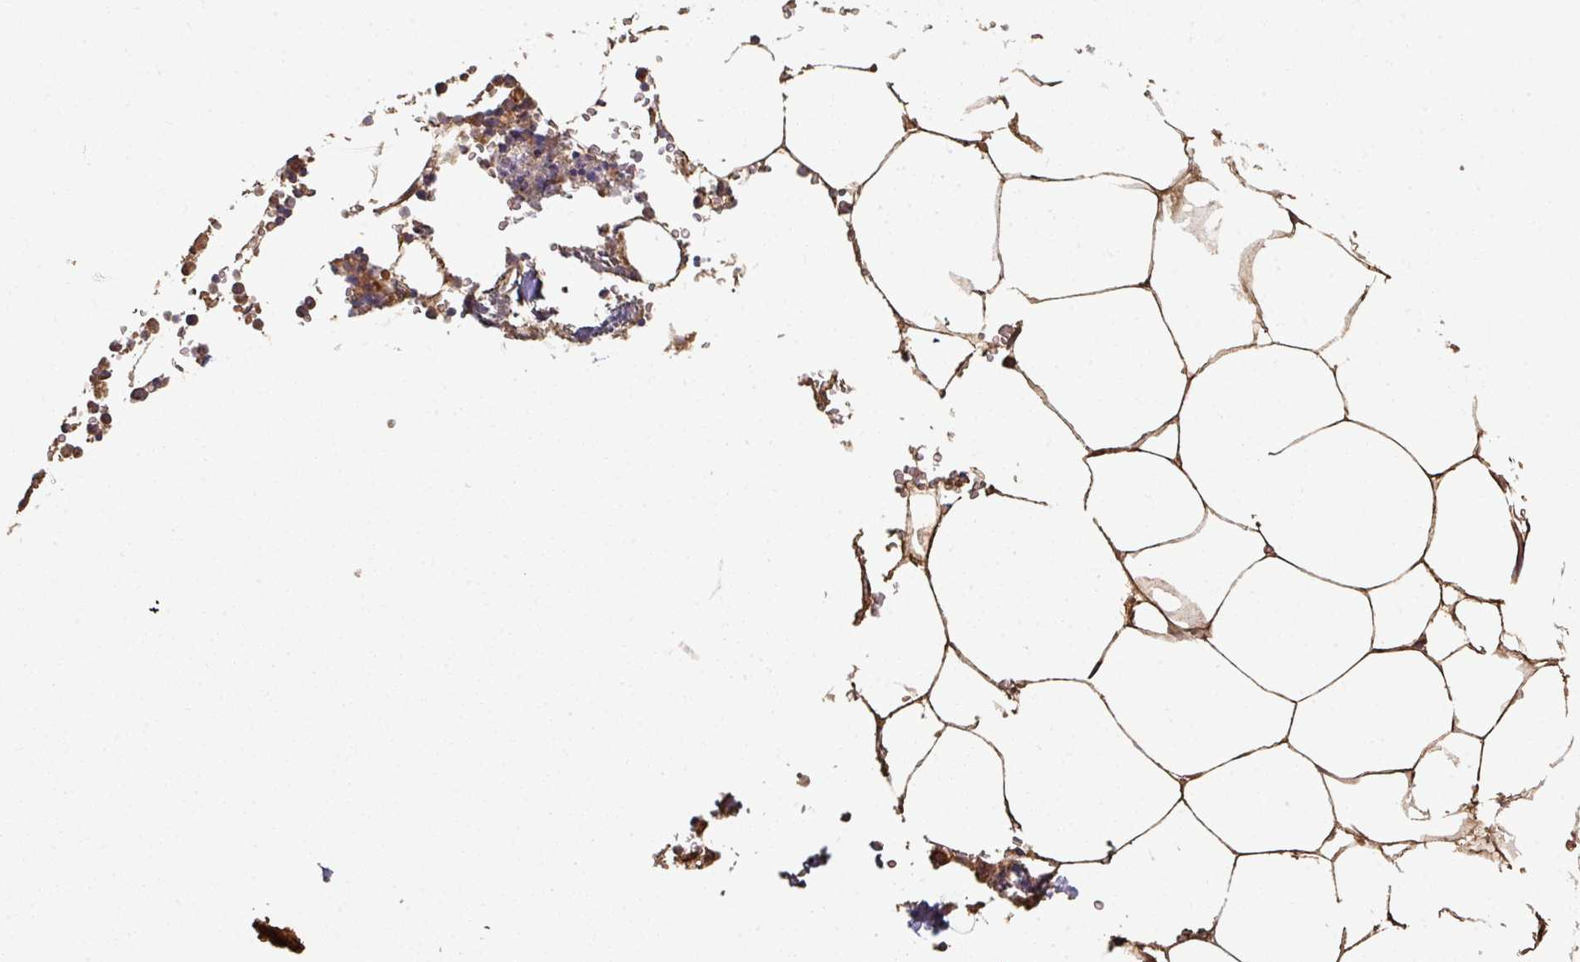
{"staining": {"intensity": "strong", "quantity": "<25%", "location": "cytoplasmic/membranous"}, "tissue": "bone marrow", "cell_type": "Hematopoietic cells", "image_type": "normal", "snomed": [{"axis": "morphology", "description": "Normal tissue, NOS"}, {"axis": "topography", "description": "Bone marrow"}], "caption": "Strong cytoplasmic/membranous expression is identified in about <25% of hematopoietic cells in benign bone marrow. (Brightfield microscopy of DAB IHC at high magnification).", "gene": "EDEM2", "patient": {"sex": "male", "age": 54}}